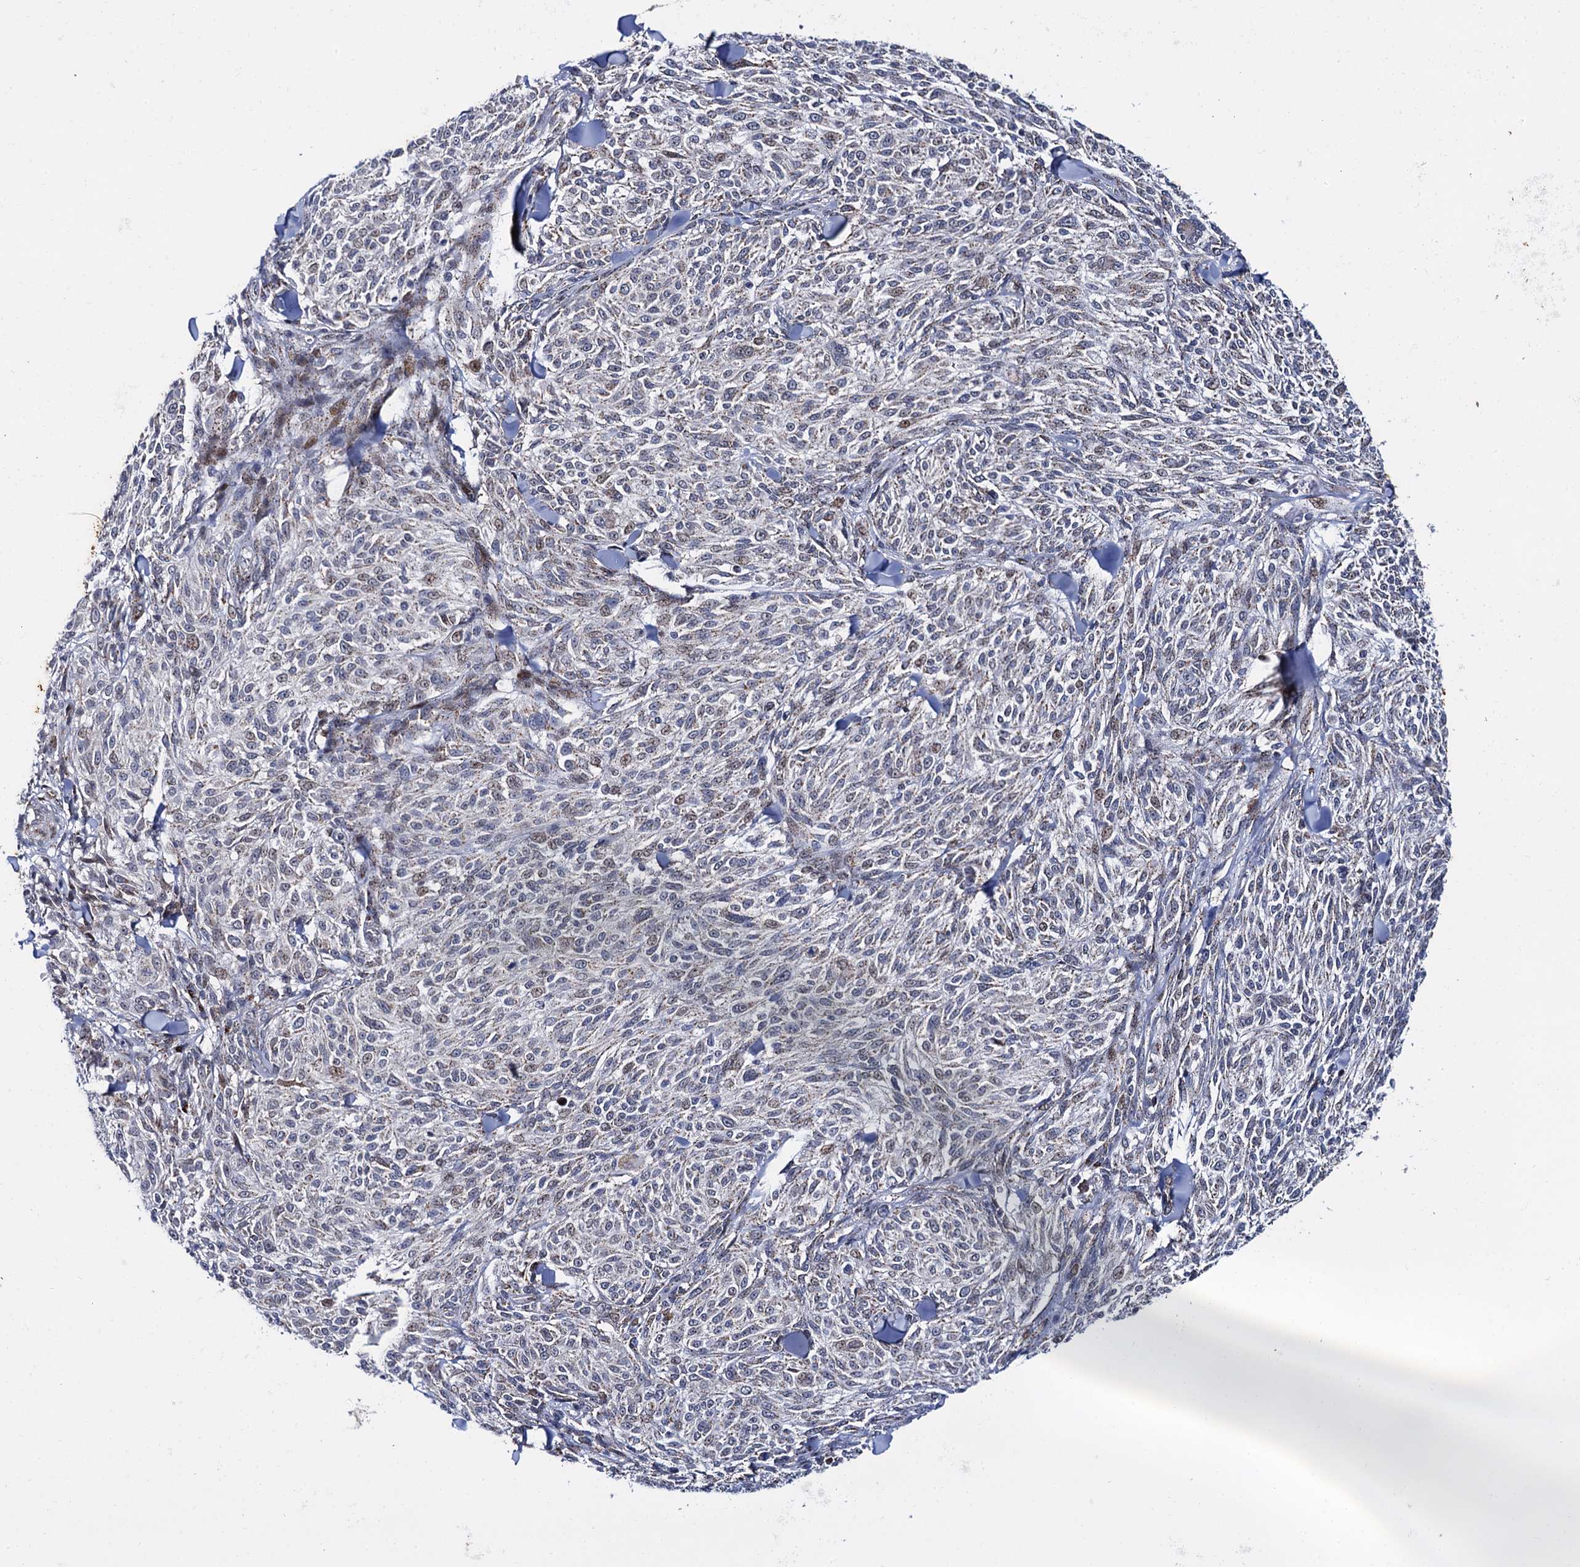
{"staining": {"intensity": "weak", "quantity": "<25%", "location": "cytoplasmic/membranous,nuclear"}, "tissue": "melanoma", "cell_type": "Tumor cells", "image_type": "cancer", "snomed": [{"axis": "morphology", "description": "Malignant melanoma, NOS"}, {"axis": "topography", "description": "Skin of trunk"}], "caption": "High magnification brightfield microscopy of melanoma stained with DAB (brown) and counterstained with hematoxylin (blue): tumor cells show no significant staining.", "gene": "THAP2", "patient": {"sex": "male", "age": 71}}